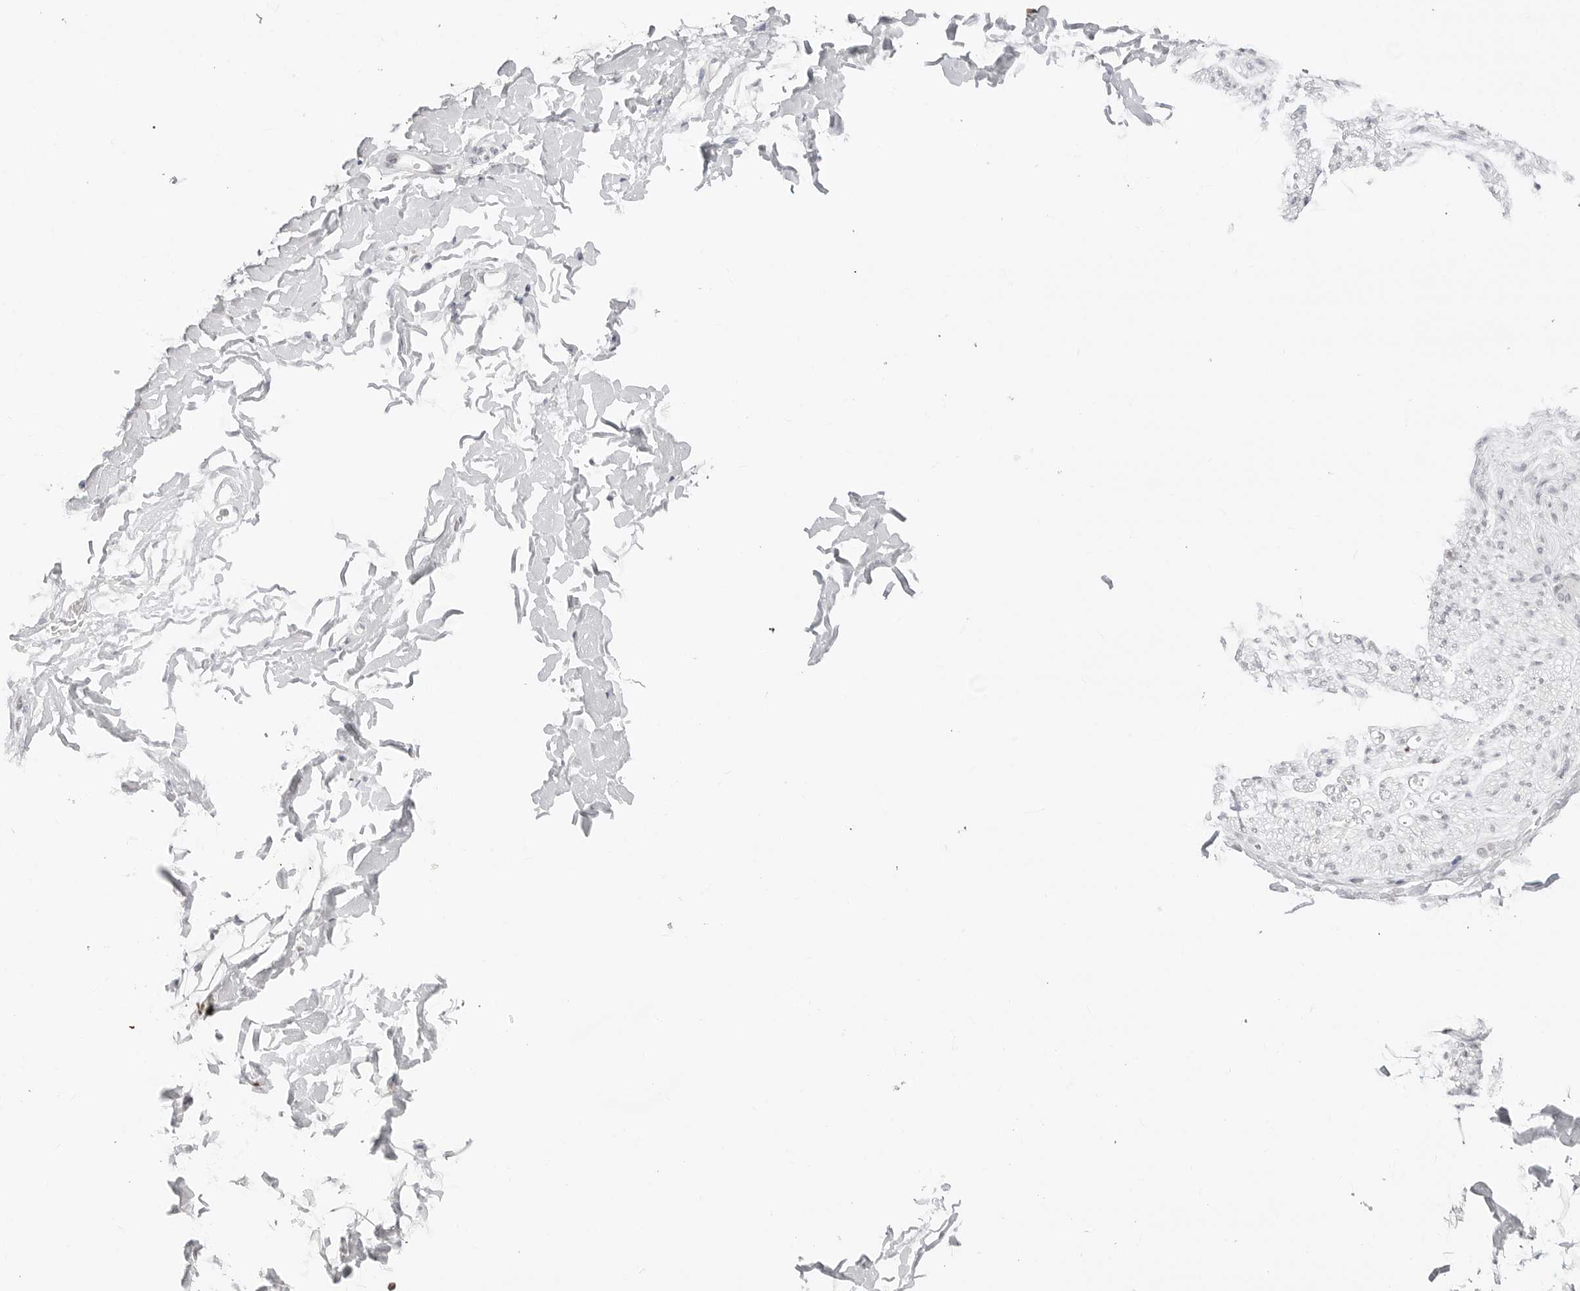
{"staining": {"intensity": "negative", "quantity": "none", "location": "none"}, "tissue": "adipose tissue", "cell_type": "Adipocytes", "image_type": "normal", "snomed": [{"axis": "morphology", "description": "Normal tissue, NOS"}, {"axis": "morphology", "description": "Adenocarcinoma, NOS"}, {"axis": "topography", "description": "Pancreas"}, {"axis": "topography", "description": "Peripheral nerve tissue"}], "caption": "A high-resolution micrograph shows immunohistochemistry (IHC) staining of benign adipose tissue, which displays no significant staining in adipocytes.", "gene": "PPP2R5C", "patient": {"sex": "male", "age": 59}}